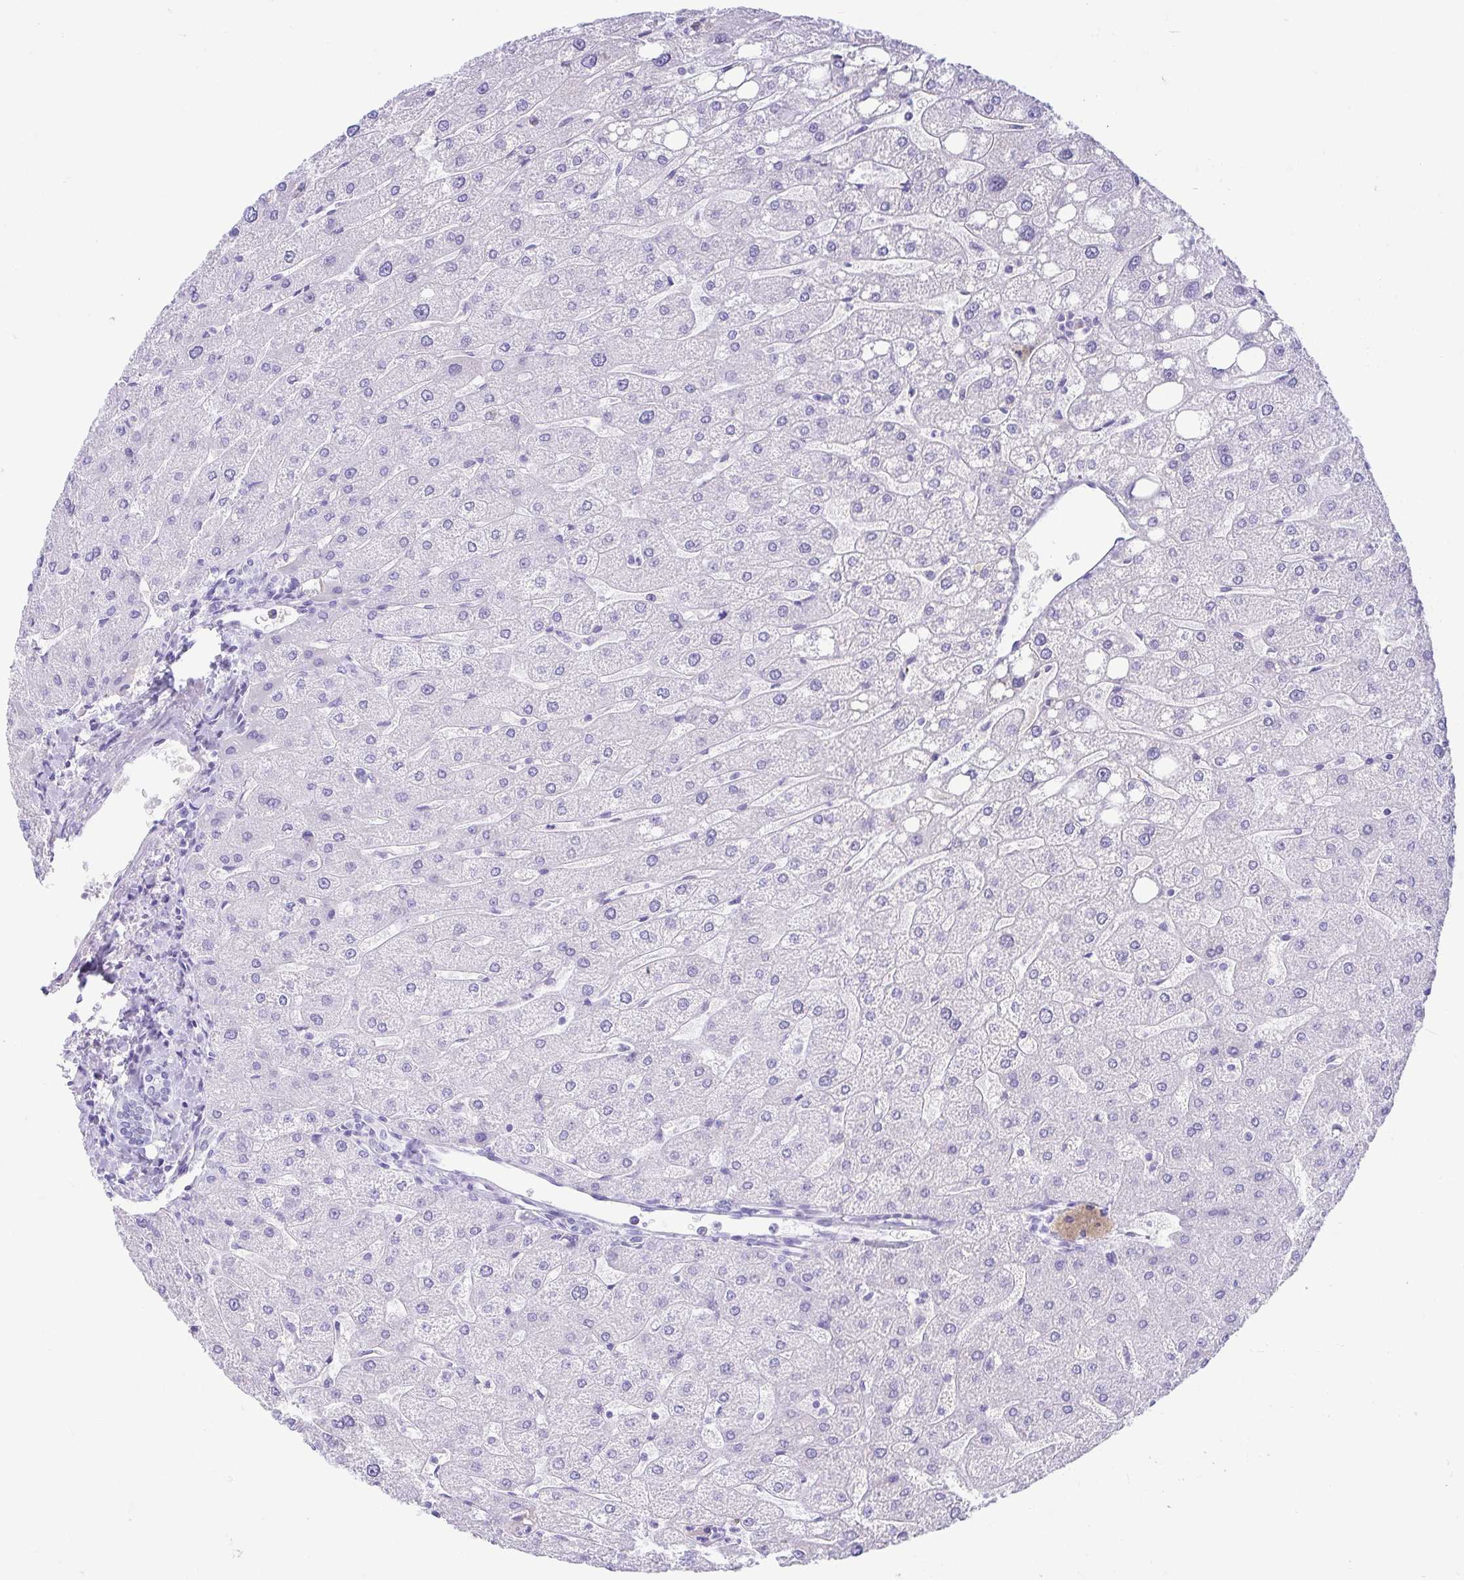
{"staining": {"intensity": "negative", "quantity": "none", "location": "none"}, "tissue": "liver", "cell_type": "Cholangiocytes", "image_type": "normal", "snomed": [{"axis": "morphology", "description": "Normal tissue, NOS"}, {"axis": "topography", "description": "Liver"}], "caption": "A high-resolution micrograph shows immunohistochemistry (IHC) staining of unremarkable liver, which shows no significant staining in cholangiocytes.", "gene": "GKN1", "patient": {"sex": "male", "age": 67}}